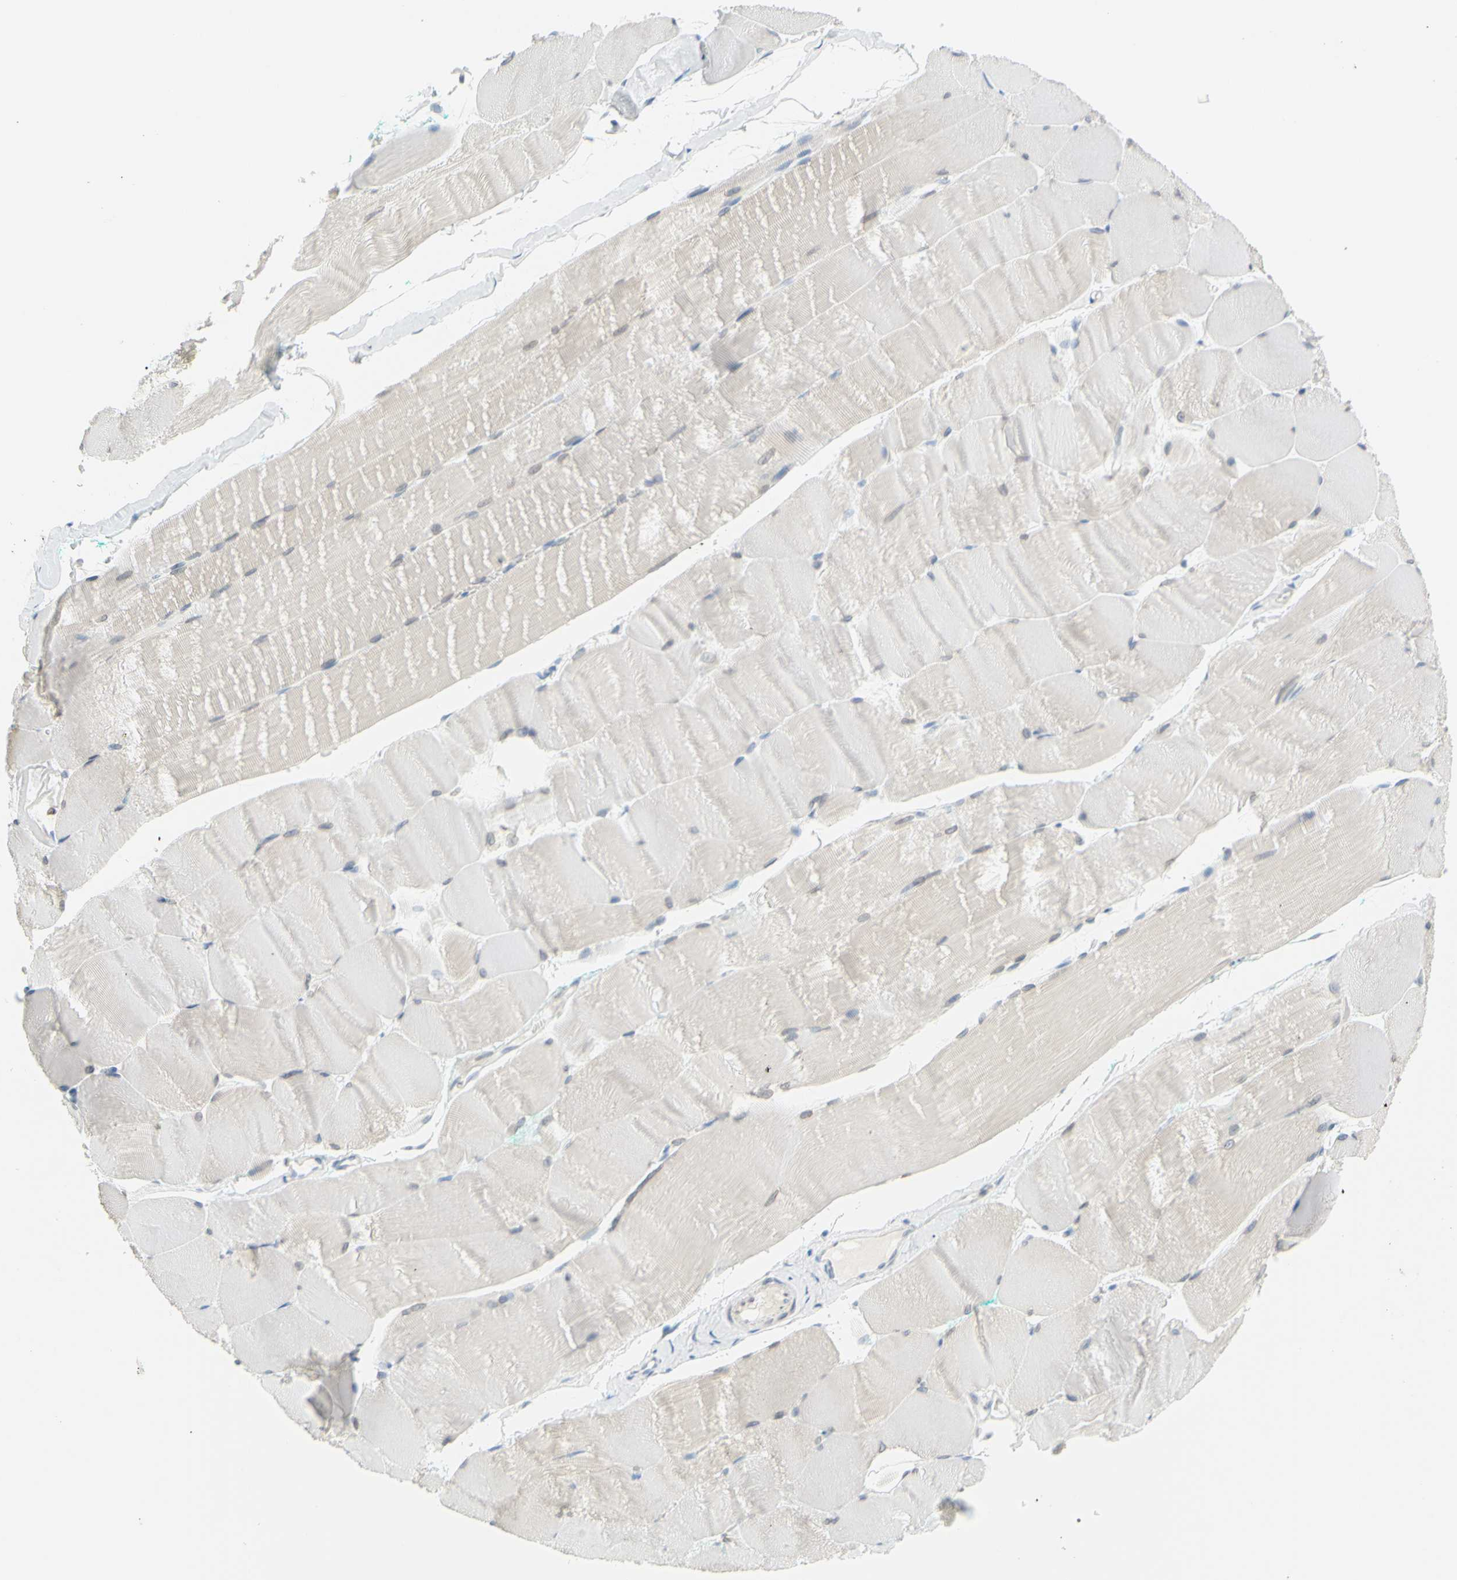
{"staining": {"intensity": "negative", "quantity": "none", "location": "none"}, "tissue": "skeletal muscle", "cell_type": "Myocytes", "image_type": "normal", "snomed": [{"axis": "morphology", "description": "Normal tissue, NOS"}, {"axis": "morphology", "description": "Squamous cell carcinoma, NOS"}, {"axis": "topography", "description": "Skeletal muscle"}], "caption": "Immunohistochemical staining of benign human skeletal muscle shows no significant expression in myocytes.", "gene": "DCT", "patient": {"sex": "male", "age": 51}}